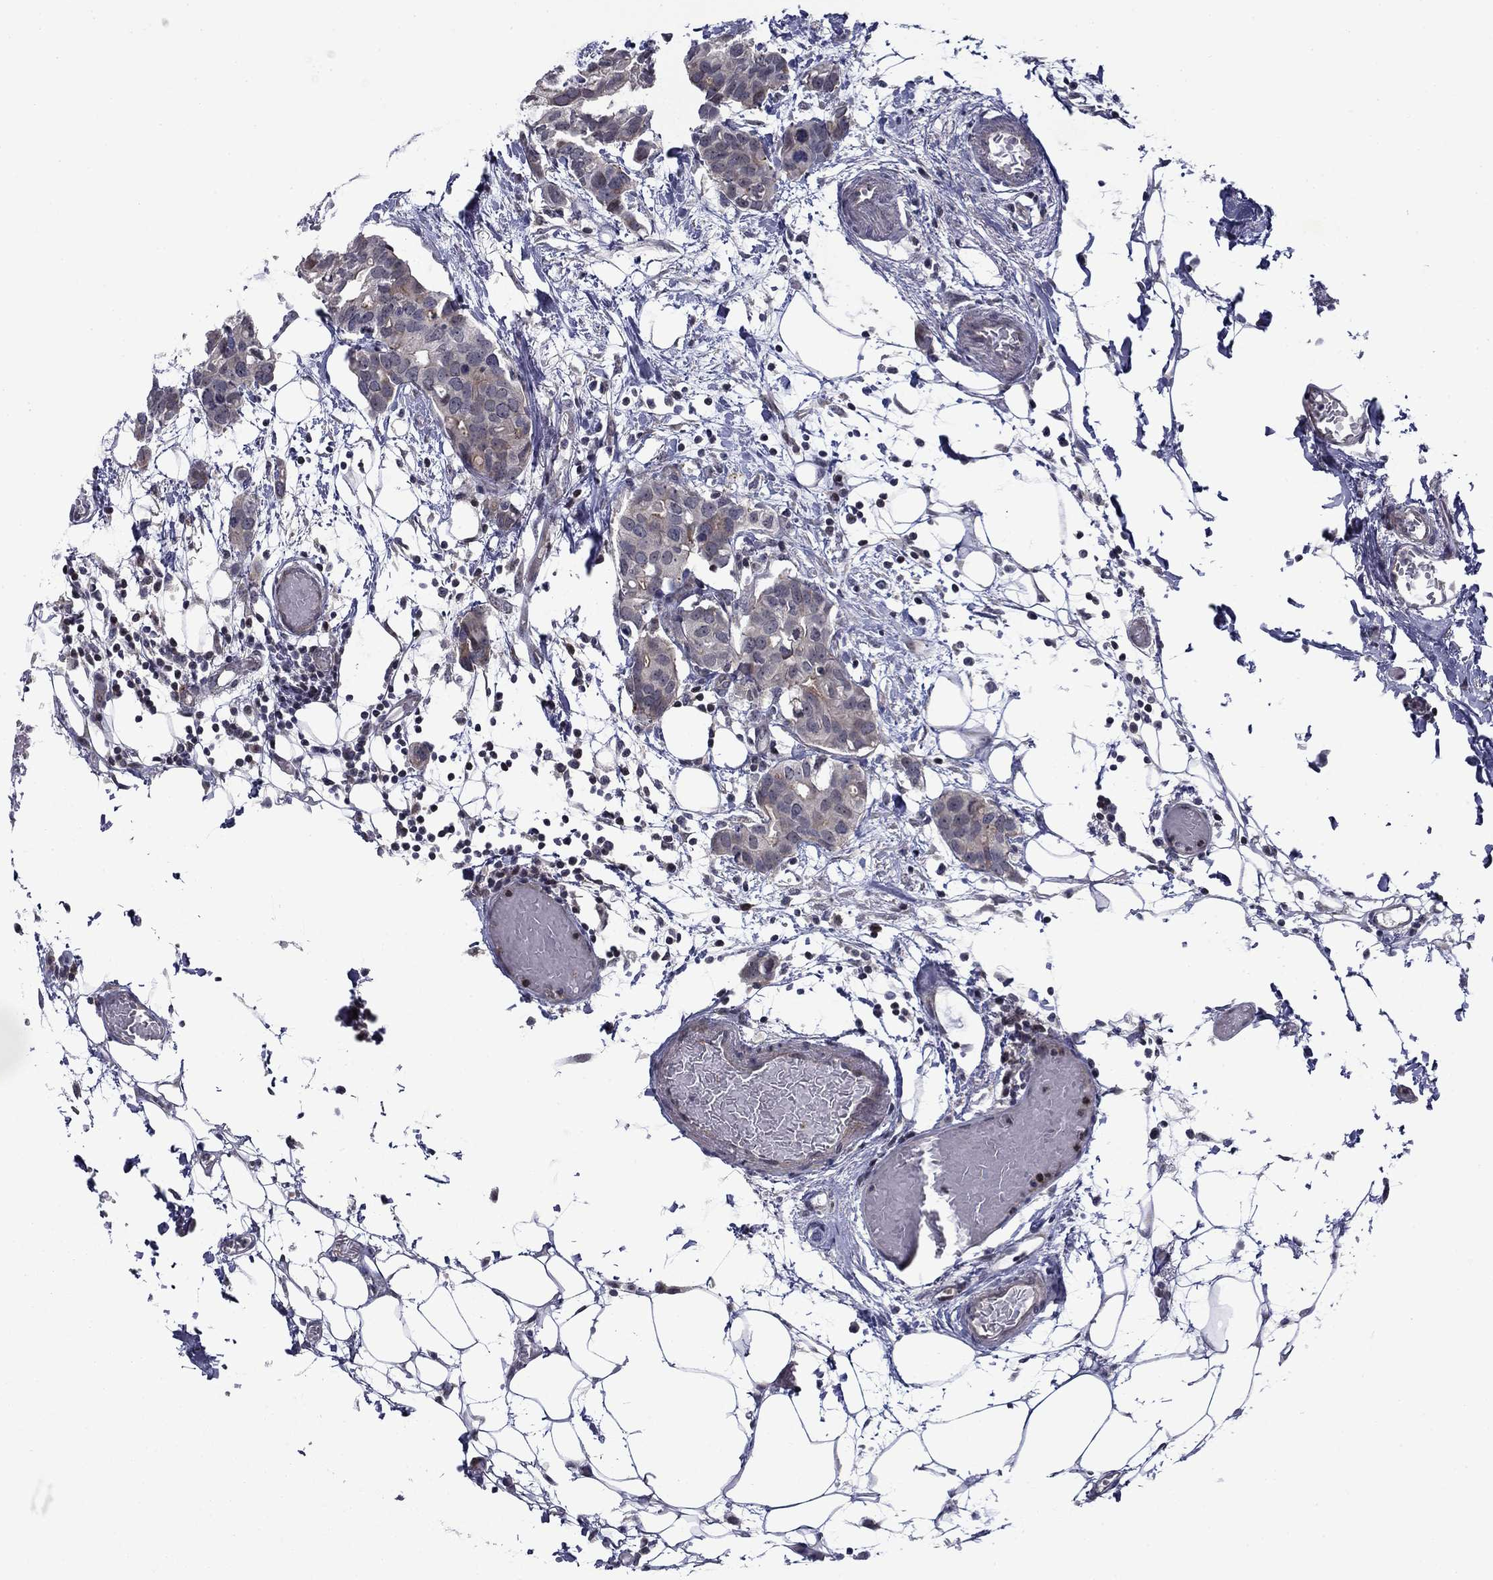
{"staining": {"intensity": "negative", "quantity": "none", "location": "none"}, "tissue": "breast cancer", "cell_type": "Tumor cells", "image_type": "cancer", "snomed": [{"axis": "morphology", "description": "Duct carcinoma"}, {"axis": "topography", "description": "Breast"}], "caption": "The micrograph displays no significant positivity in tumor cells of infiltrating ductal carcinoma (breast). Brightfield microscopy of IHC stained with DAB (3,3'-diaminobenzidine) (brown) and hematoxylin (blue), captured at high magnification.", "gene": "B3GAT1", "patient": {"sex": "female", "age": 83}}